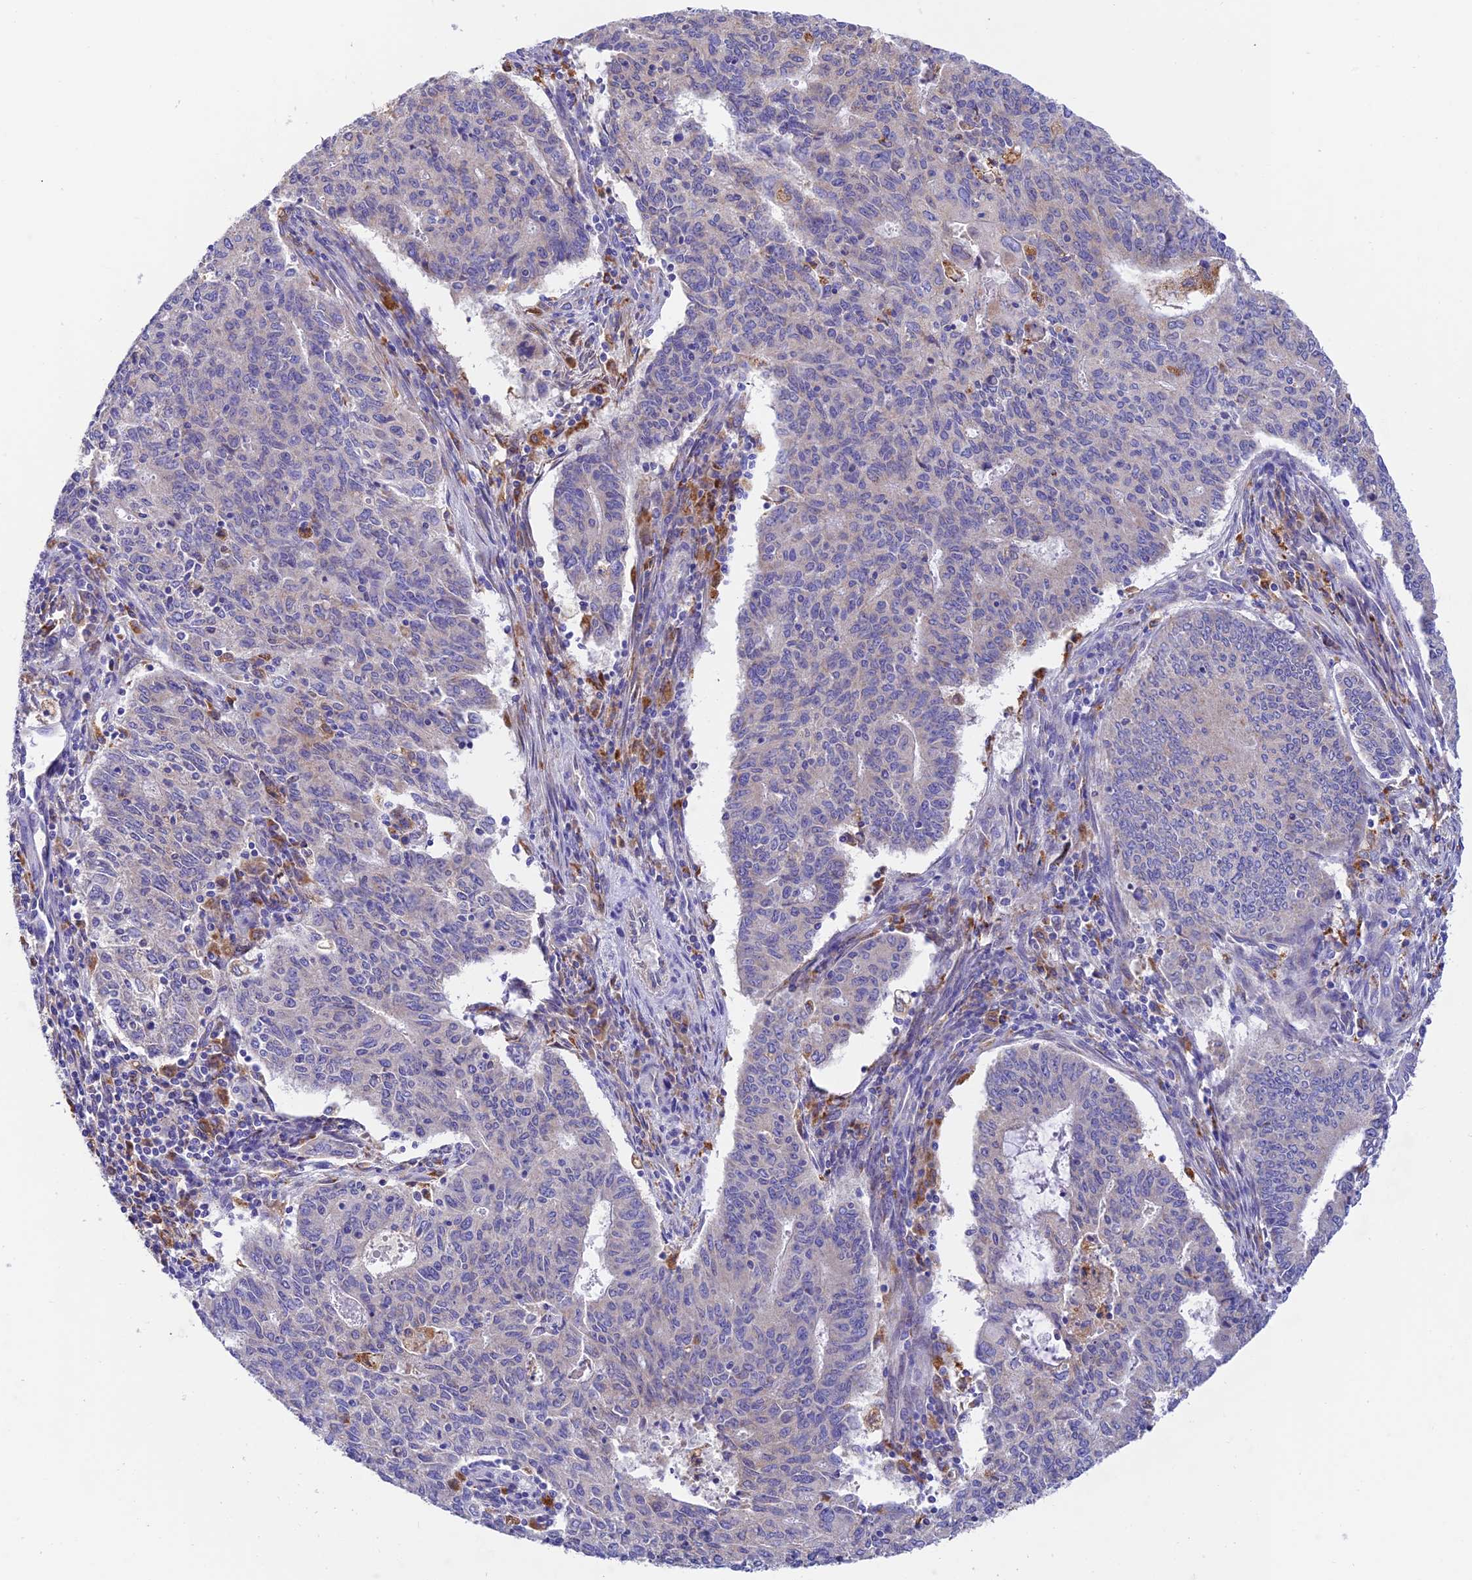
{"staining": {"intensity": "negative", "quantity": "none", "location": "none"}, "tissue": "endometrial cancer", "cell_type": "Tumor cells", "image_type": "cancer", "snomed": [{"axis": "morphology", "description": "Adenocarcinoma, NOS"}, {"axis": "topography", "description": "Endometrium"}], "caption": "Immunohistochemistry of human adenocarcinoma (endometrial) exhibits no staining in tumor cells.", "gene": "VKORC1", "patient": {"sex": "female", "age": 59}}